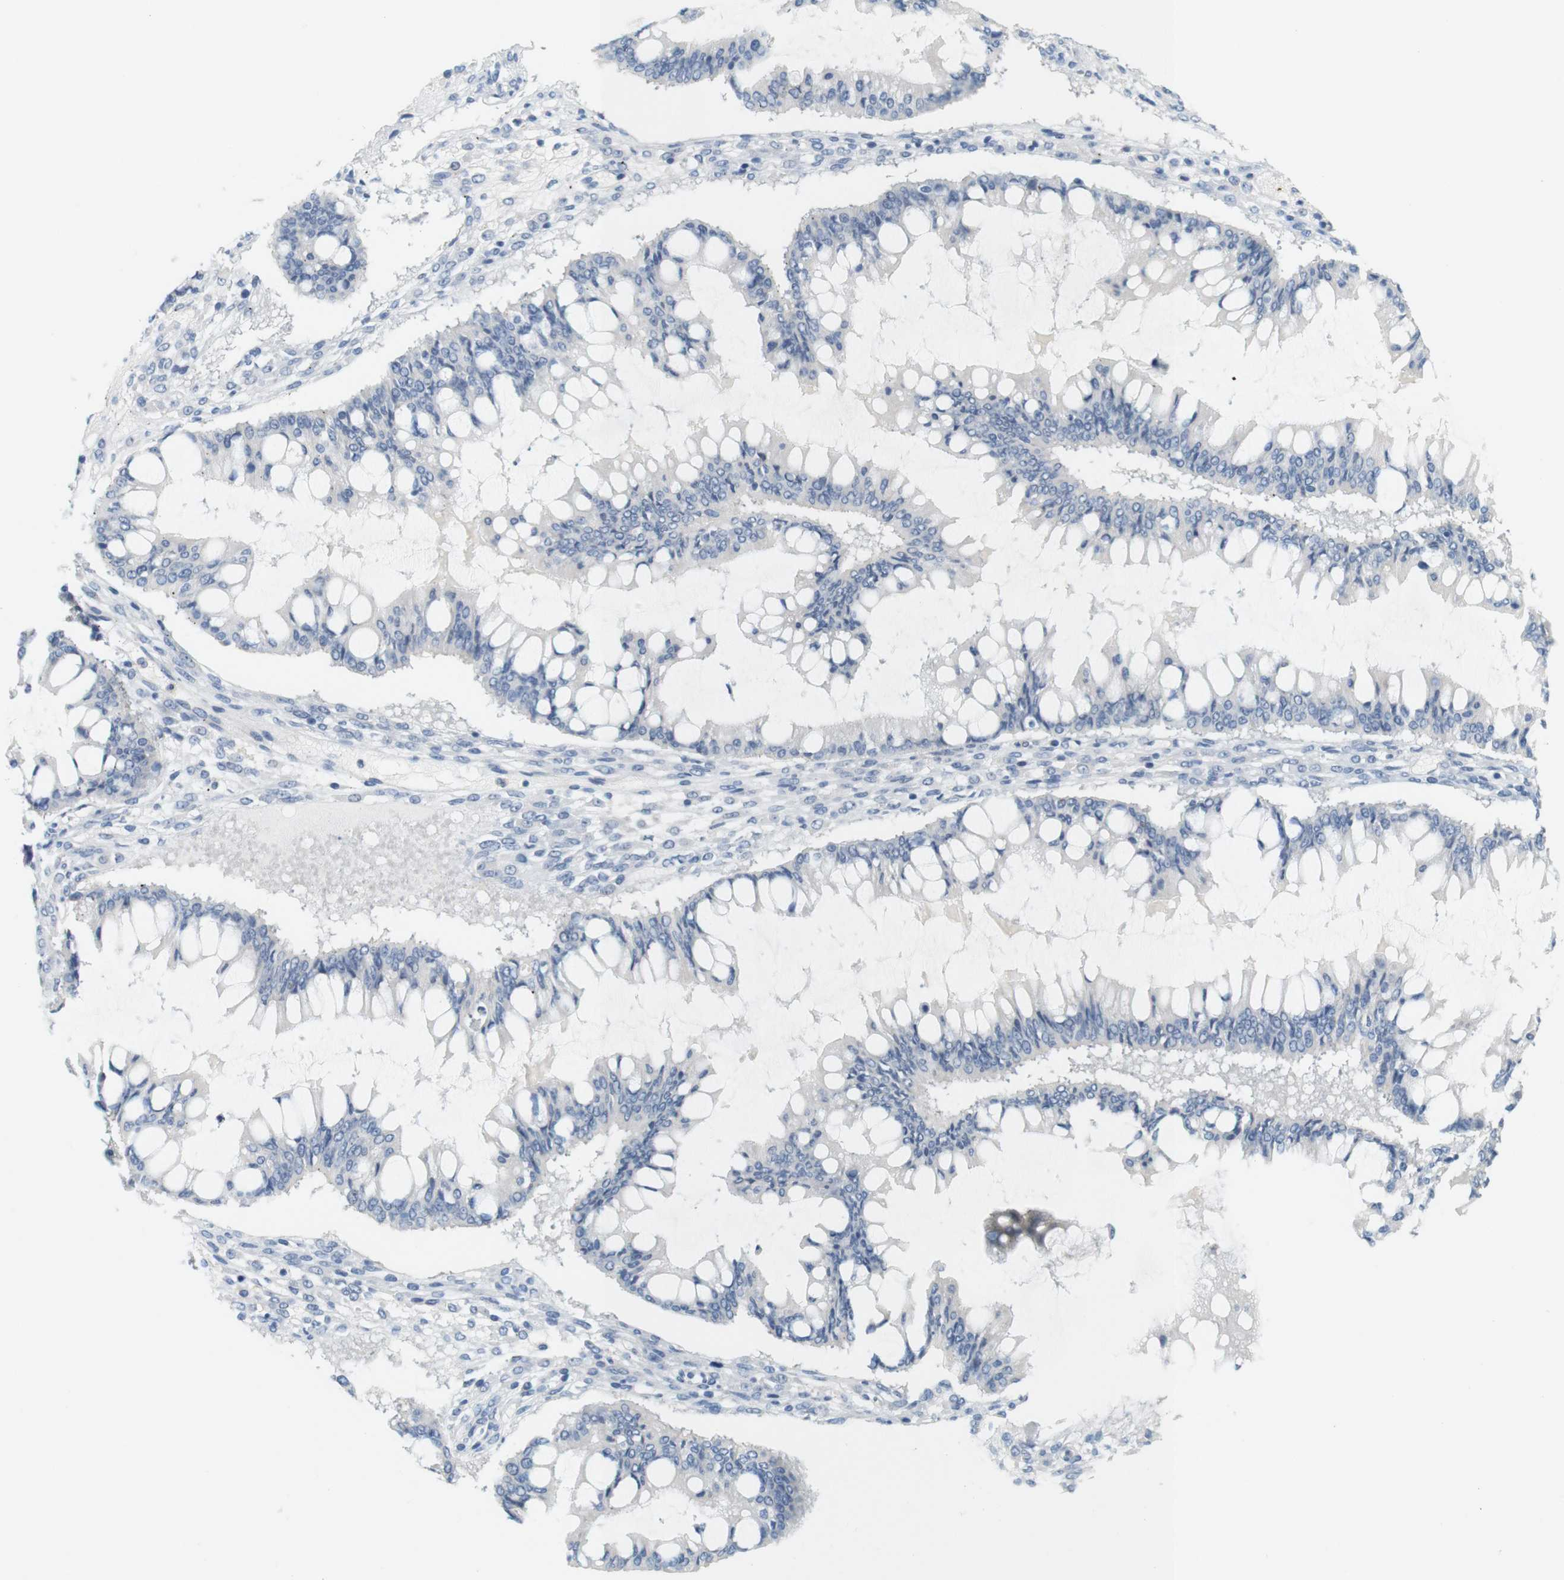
{"staining": {"intensity": "negative", "quantity": "none", "location": "none"}, "tissue": "ovarian cancer", "cell_type": "Tumor cells", "image_type": "cancer", "snomed": [{"axis": "morphology", "description": "Cystadenocarcinoma, mucinous, NOS"}, {"axis": "topography", "description": "Ovary"}], "caption": "IHC image of neoplastic tissue: human ovarian cancer (mucinous cystadenocarcinoma) stained with DAB (3,3'-diaminobenzidine) displays no significant protein expression in tumor cells. Brightfield microscopy of immunohistochemistry stained with DAB (3,3'-diaminobenzidine) (brown) and hematoxylin (blue), captured at high magnification.", "gene": "LRRK2", "patient": {"sex": "female", "age": 73}}